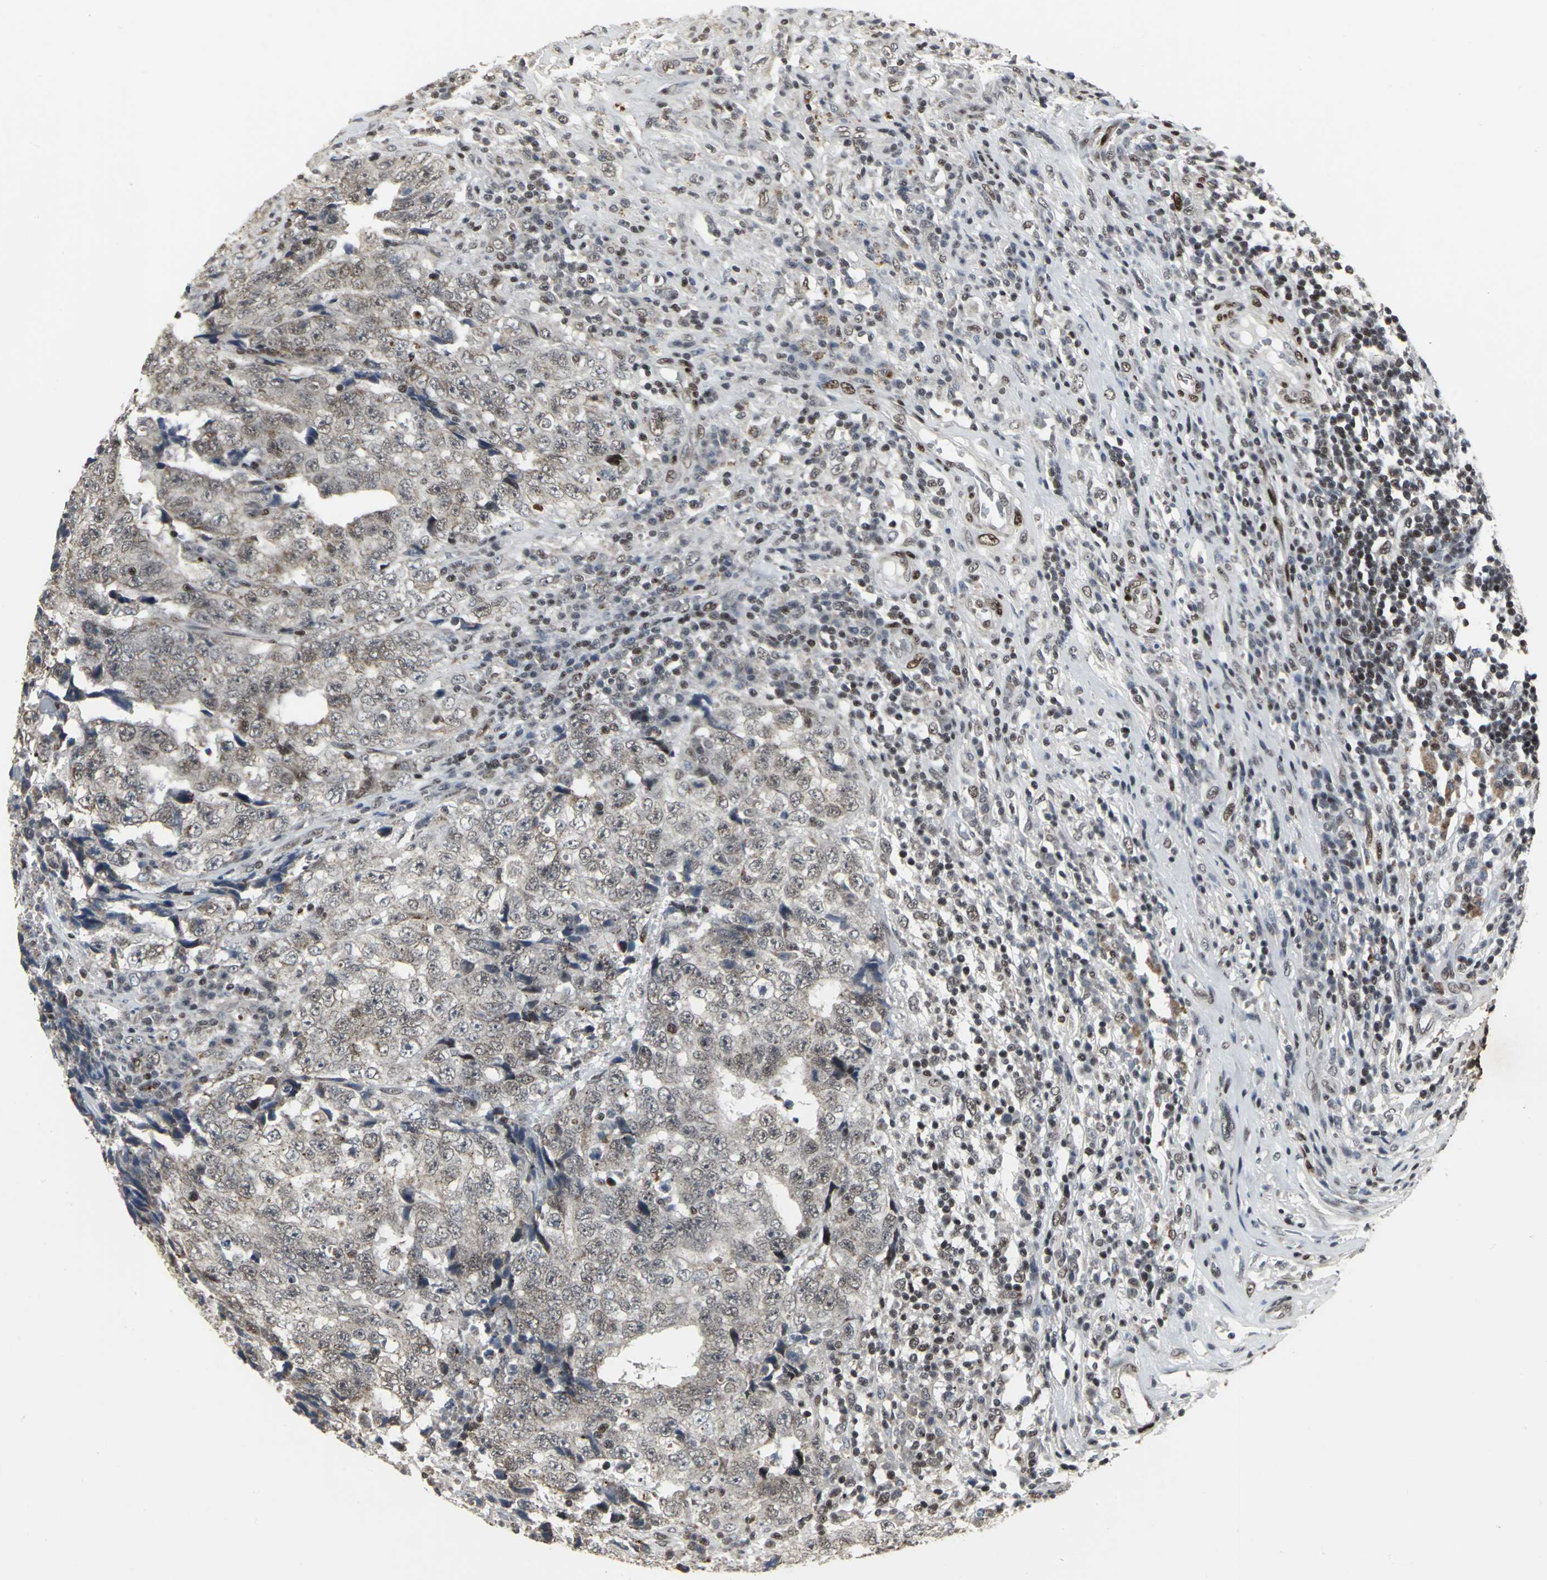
{"staining": {"intensity": "weak", "quantity": ">75%", "location": "cytoplasmic/membranous"}, "tissue": "testis cancer", "cell_type": "Tumor cells", "image_type": "cancer", "snomed": [{"axis": "morphology", "description": "Necrosis, NOS"}, {"axis": "morphology", "description": "Carcinoma, Embryonal, NOS"}, {"axis": "topography", "description": "Testis"}], "caption": "Protein expression analysis of testis embryonal carcinoma displays weak cytoplasmic/membranous expression in approximately >75% of tumor cells.", "gene": "SRF", "patient": {"sex": "male", "age": 19}}